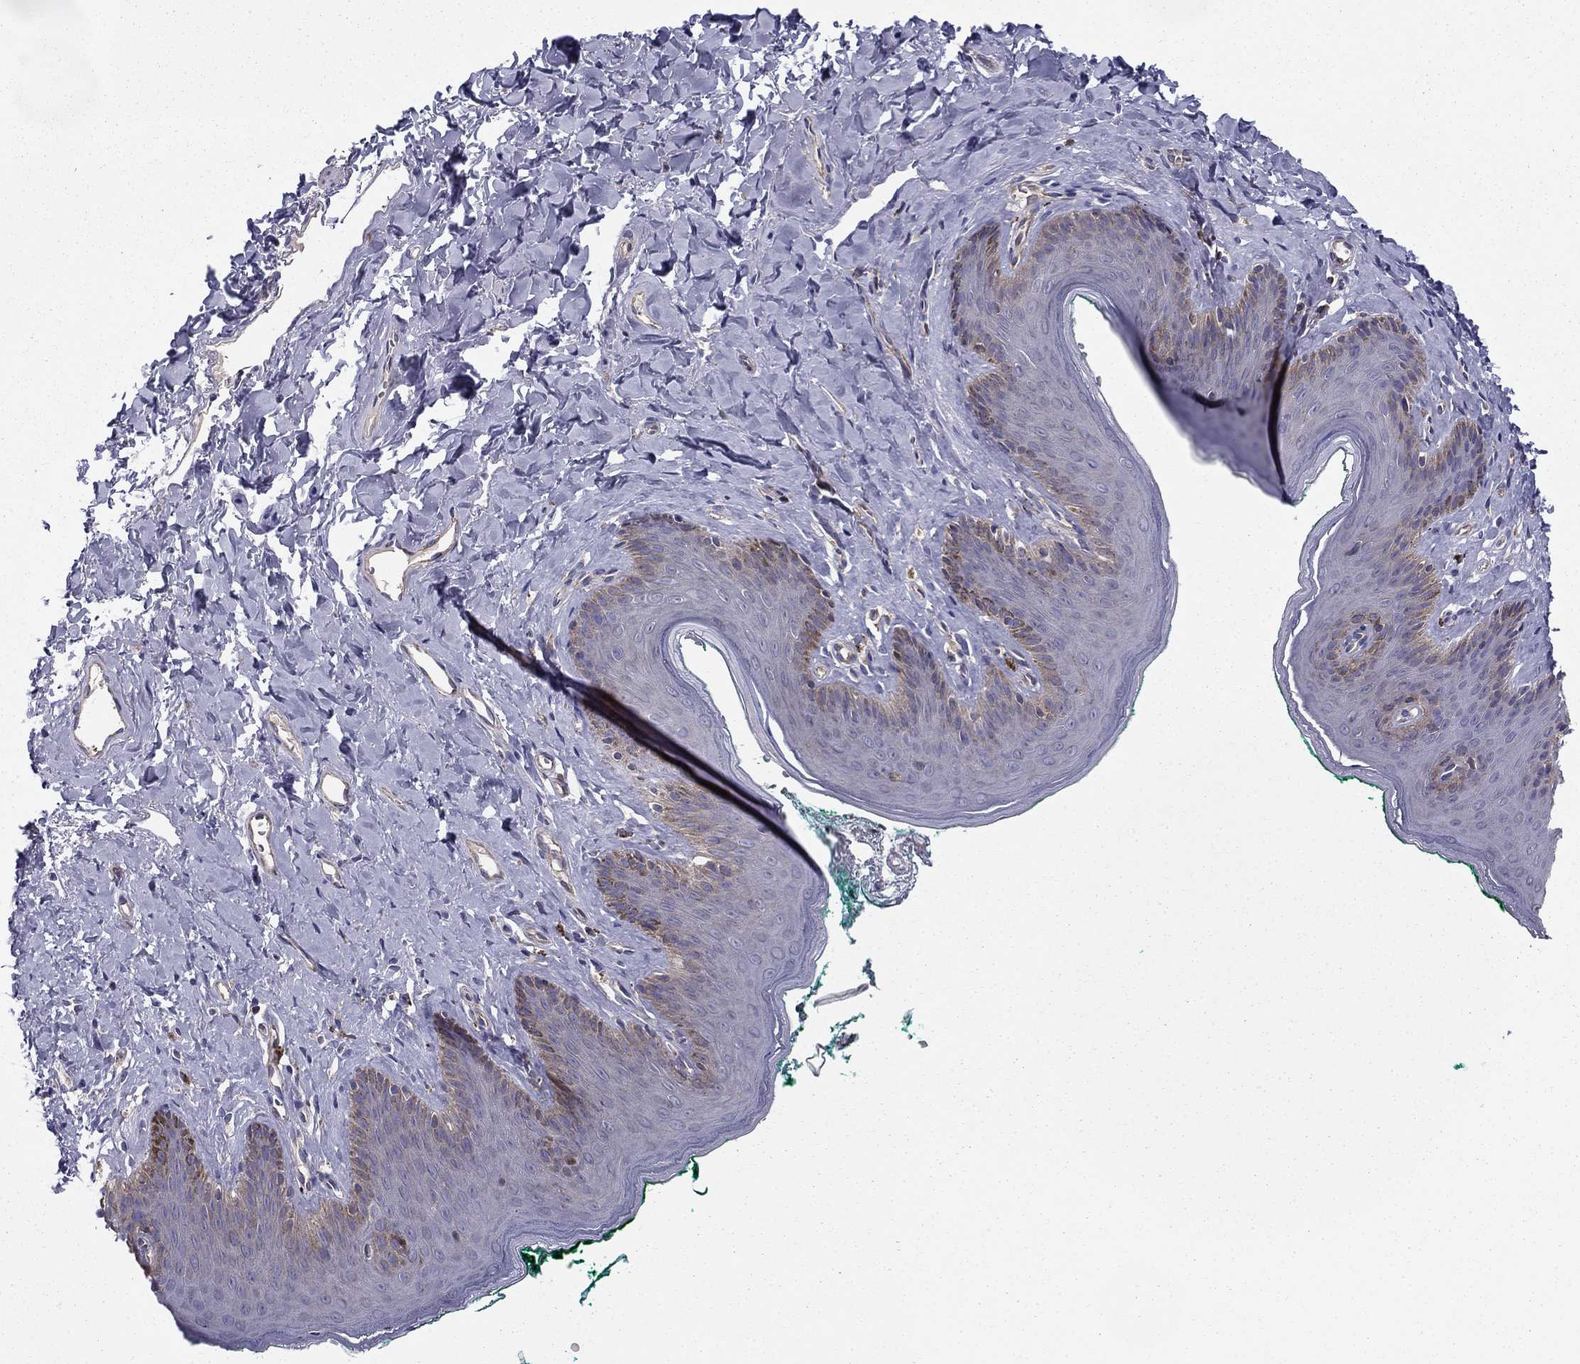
{"staining": {"intensity": "negative", "quantity": "none", "location": "none"}, "tissue": "skin", "cell_type": "Epidermal cells", "image_type": "normal", "snomed": [{"axis": "morphology", "description": "Normal tissue, NOS"}, {"axis": "topography", "description": "Vulva"}], "caption": "Histopathology image shows no significant protein expression in epidermal cells of unremarkable skin. (DAB (3,3'-diaminobenzidine) immunohistochemistry (IHC) visualized using brightfield microscopy, high magnification).", "gene": "ALG6", "patient": {"sex": "female", "age": 66}}